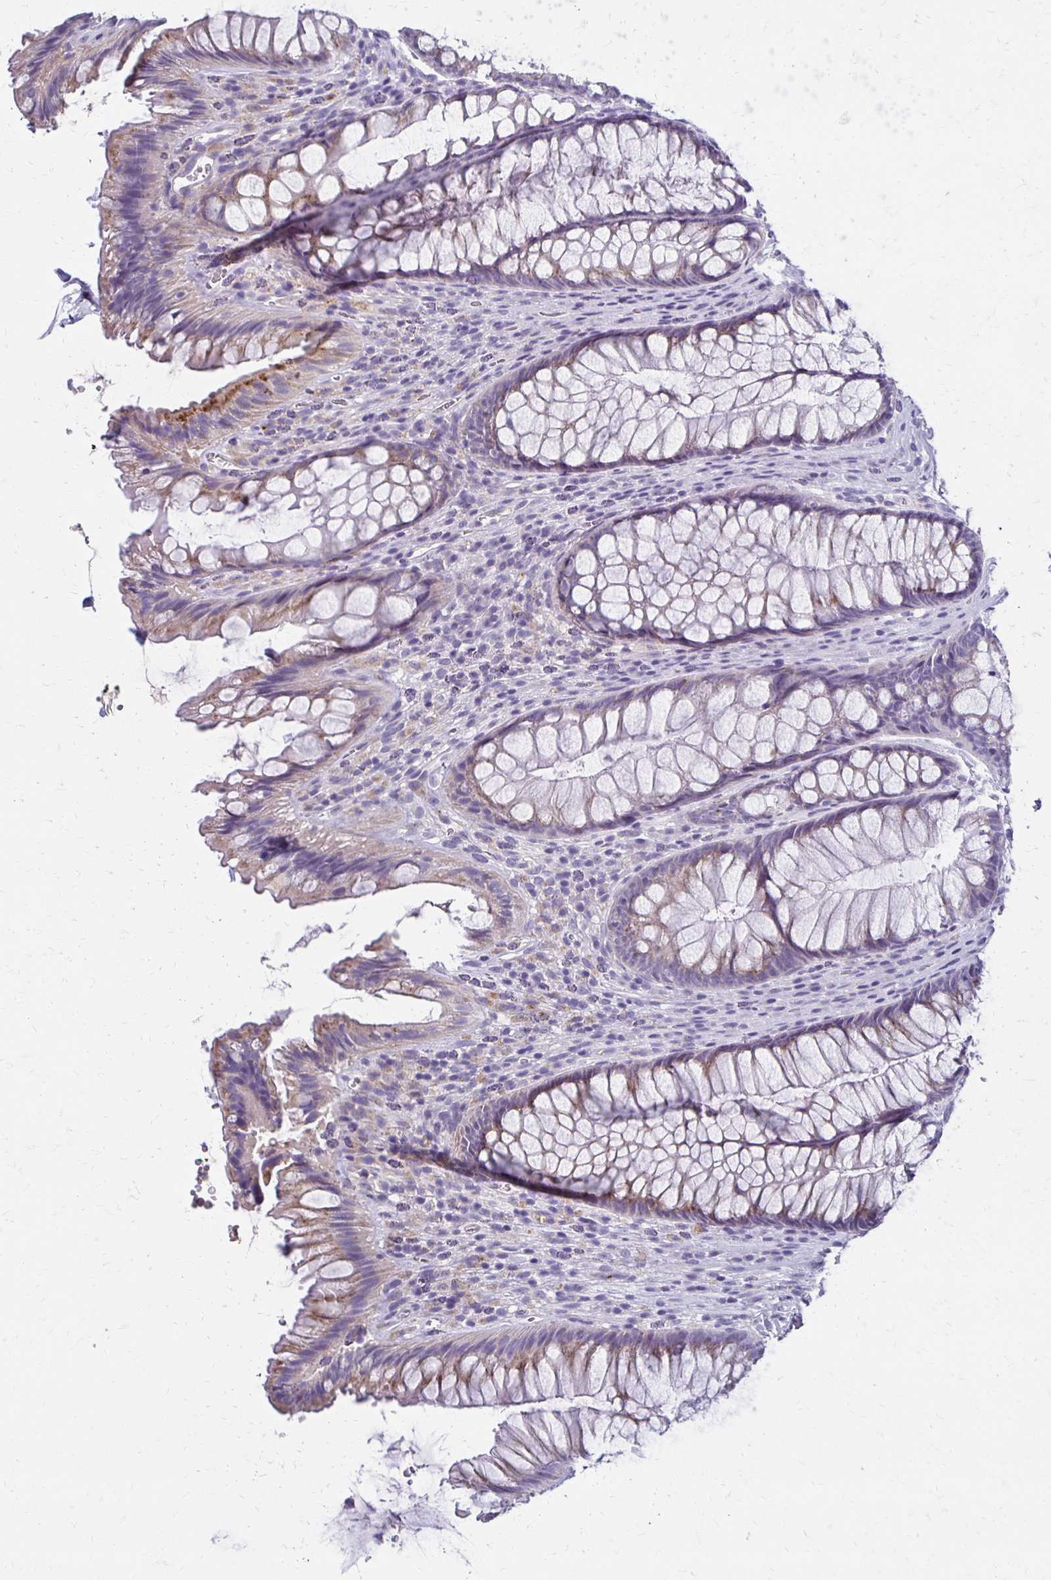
{"staining": {"intensity": "moderate", "quantity": "<25%", "location": "cytoplasmic/membranous"}, "tissue": "rectum", "cell_type": "Glandular cells", "image_type": "normal", "snomed": [{"axis": "morphology", "description": "Normal tissue, NOS"}, {"axis": "topography", "description": "Rectum"}], "caption": "Brown immunohistochemical staining in unremarkable human rectum demonstrates moderate cytoplasmic/membranous positivity in about <25% of glandular cells.", "gene": "BBS12", "patient": {"sex": "male", "age": 53}}